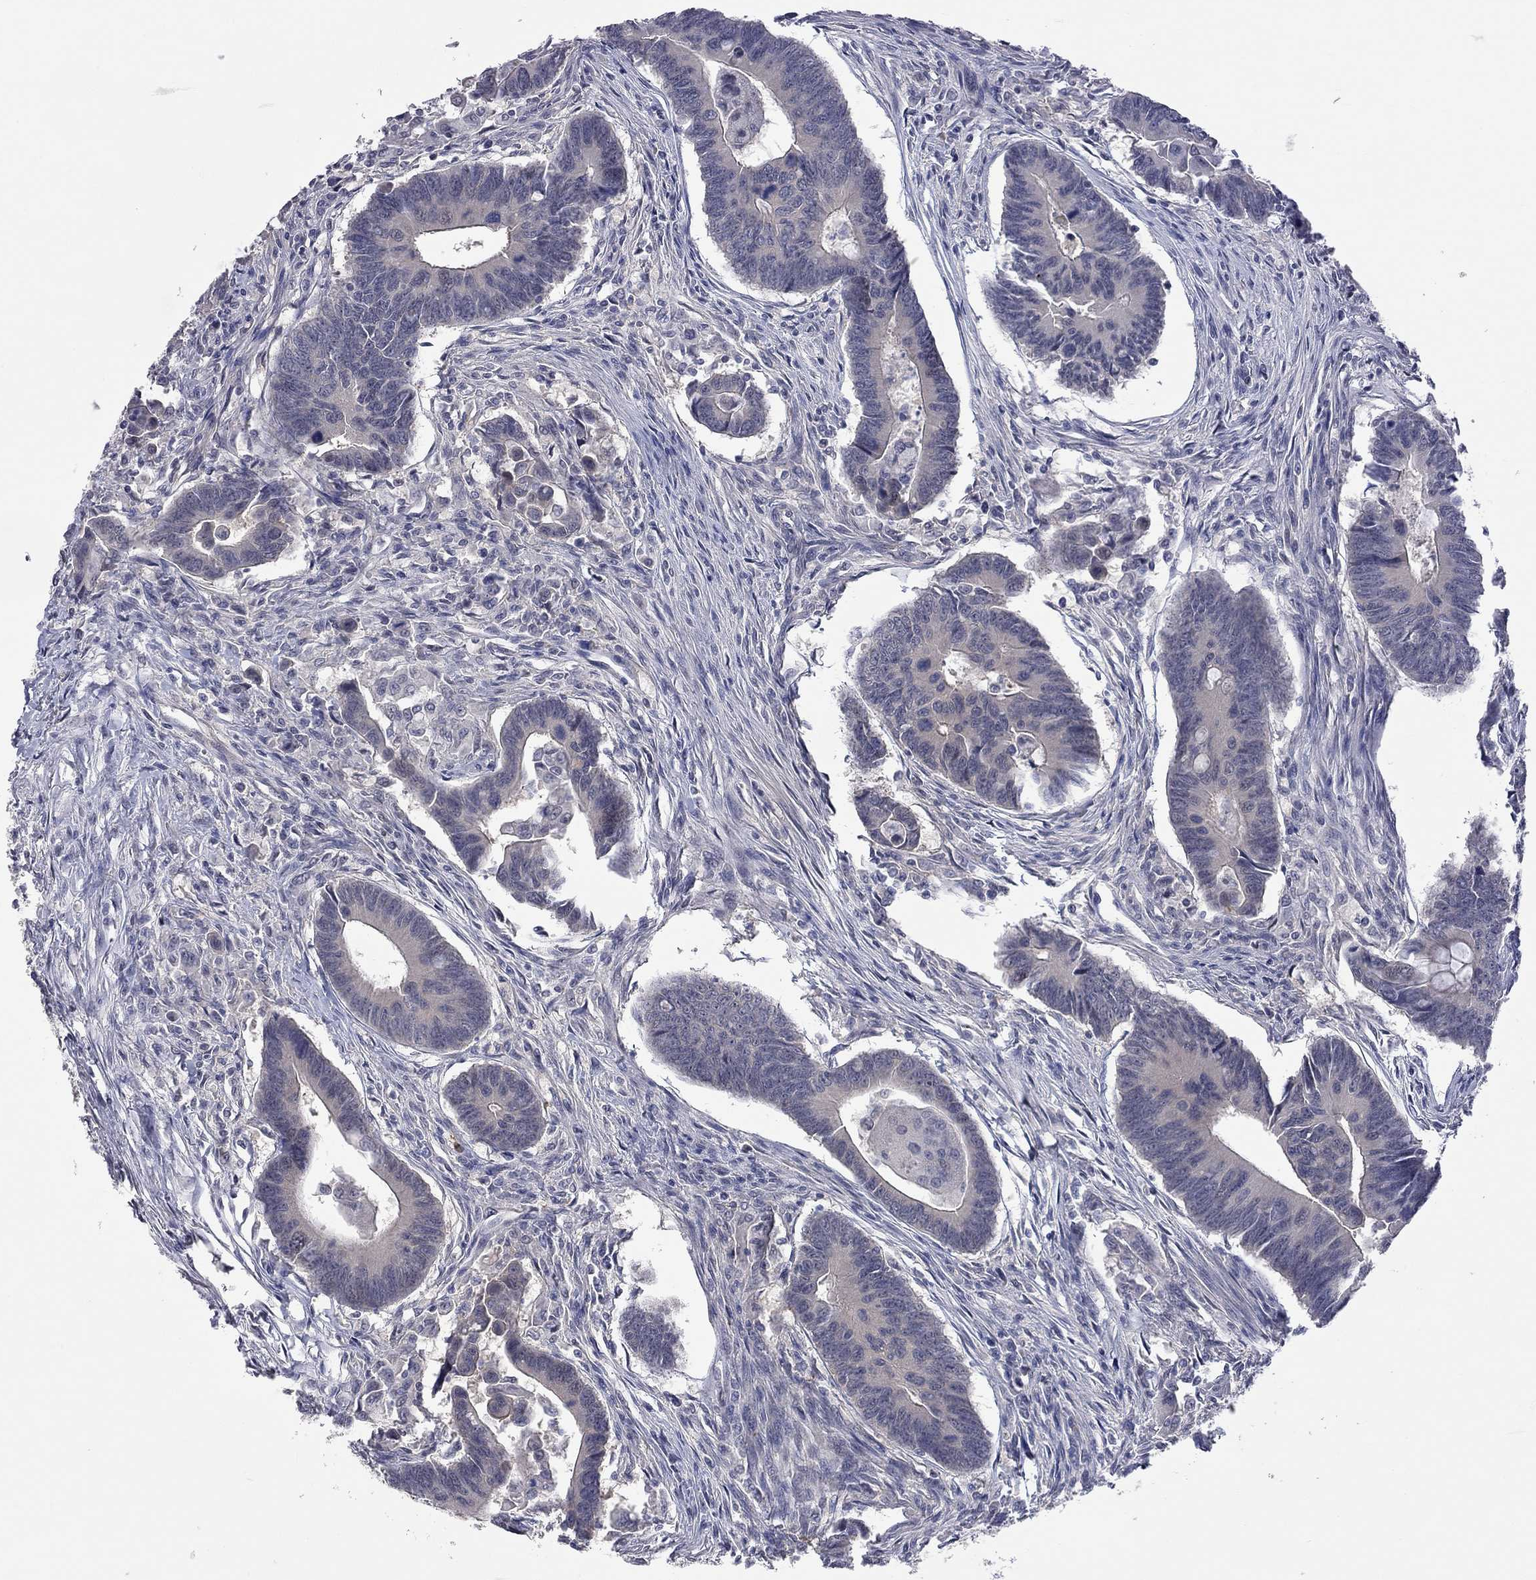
{"staining": {"intensity": "negative", "quantity": "none", "location": "none"}, "tissue": "colorectal cancer", "cell_type": "Tumor cells", "image_type": "cancer", "snomed": [{"axis": "morphology", "description": "Adenocarcinoma, NOS"}, {"axis": "topography", "description": "Rectum"}], "caption": "The immunohistochemistry micrograph has no significant expression in tumor cells of colorectal adenocarcinoma tissue. (DAB (3,3'-diaminobenzidine) IHC with hematoxylin counter stain).", "gene": "FABP12", "patient": {"sex": "male", "age": 67}}